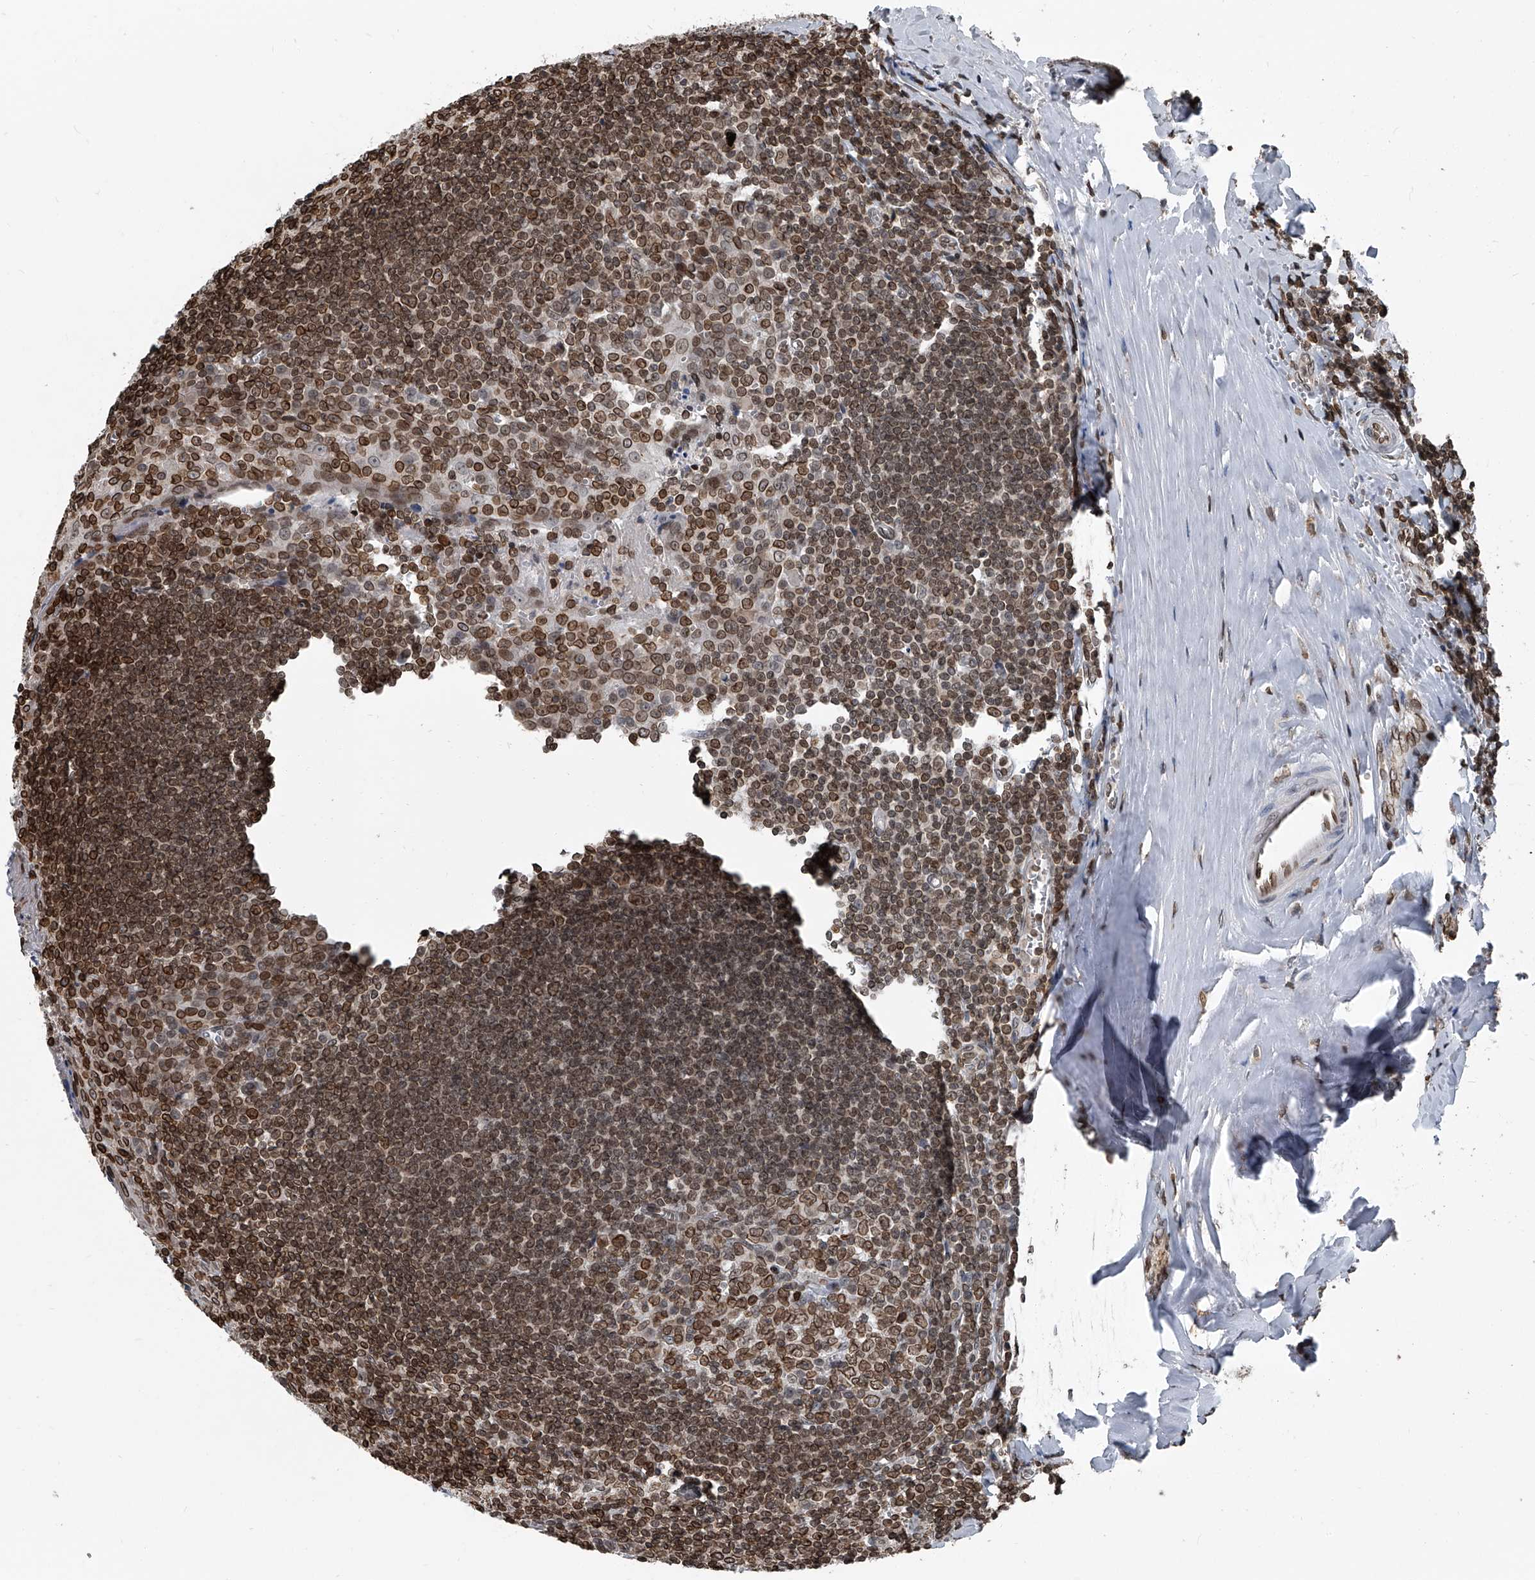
{"staining": {"intensity": "moderate", "quantity": ">75%", "location": "cytoplasmic/membranous,nuclear"}, "tissue": "tonsil", "cell_type": "Germinal center cells", "image_type": "normal", "snomed": [{"axis": "morphology", "description": "Normal tissue, NOS"}, {"axis": "topography", "description": "Tonsil"}], "caption": "This micrograph exhibits immunohistochemistry staining of normal human tonsil, with medium moderate cytoplasmic/membranous,nuclear staining in approximately >75% of germinal center cells.", "gene": "PHF20", "patient": {"sex": "male", "age": 27}}